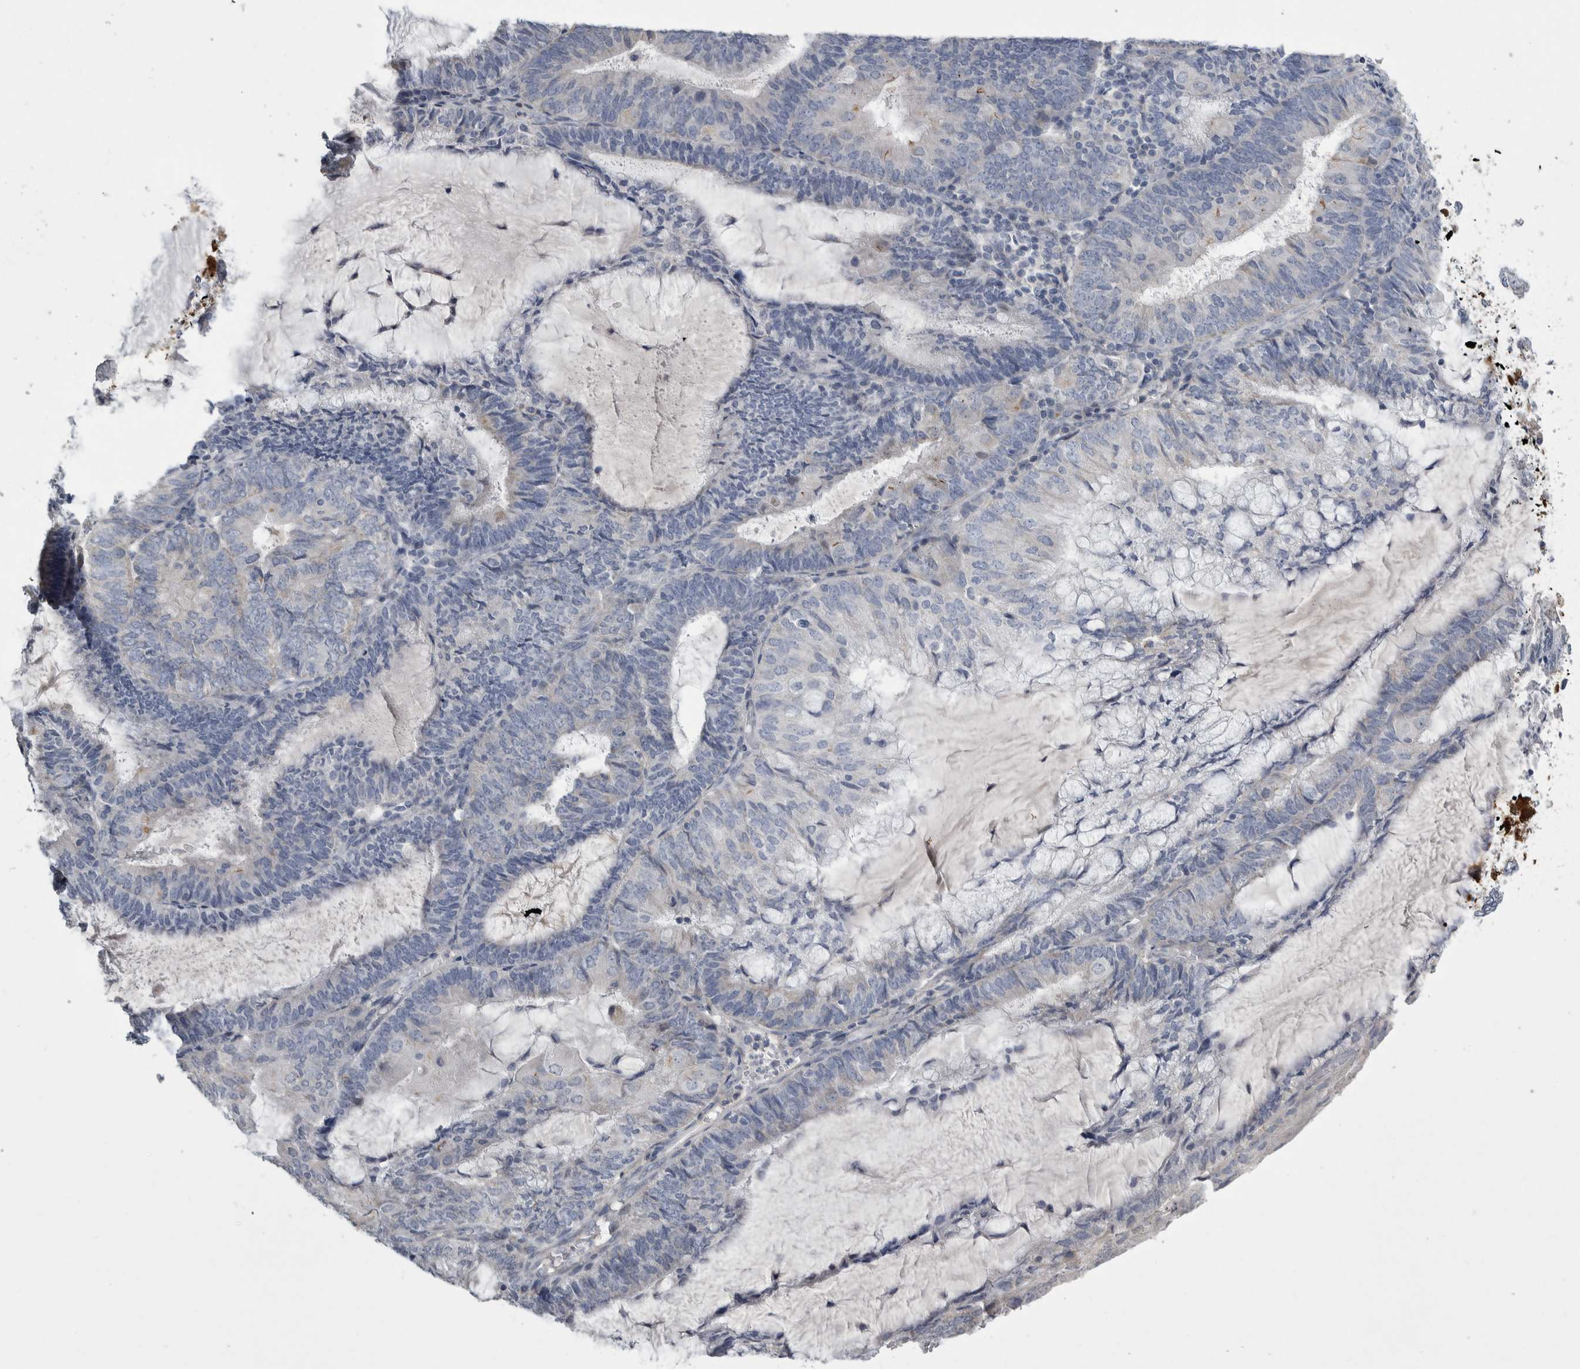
{"staining": {"intensity": "negative", "quantity": "none", "location": "none"}, "tissue": "endometrial cancer", "cell_type": "Tumor cells", "image_type": "cancer", "snomed": [{"axis": "morphology", "description": "Adenocarcinoma, NOS"}, {"axis": "topography", "description": "Endometrium"}], "caption": "Human endometrial cancer (adenocarcinoma) stained for a protein using immunohistochemistry (IHC) shows no expression in tumor cells.", "gene": "CRP", "patient": {"sex": "female", "age": 81}}